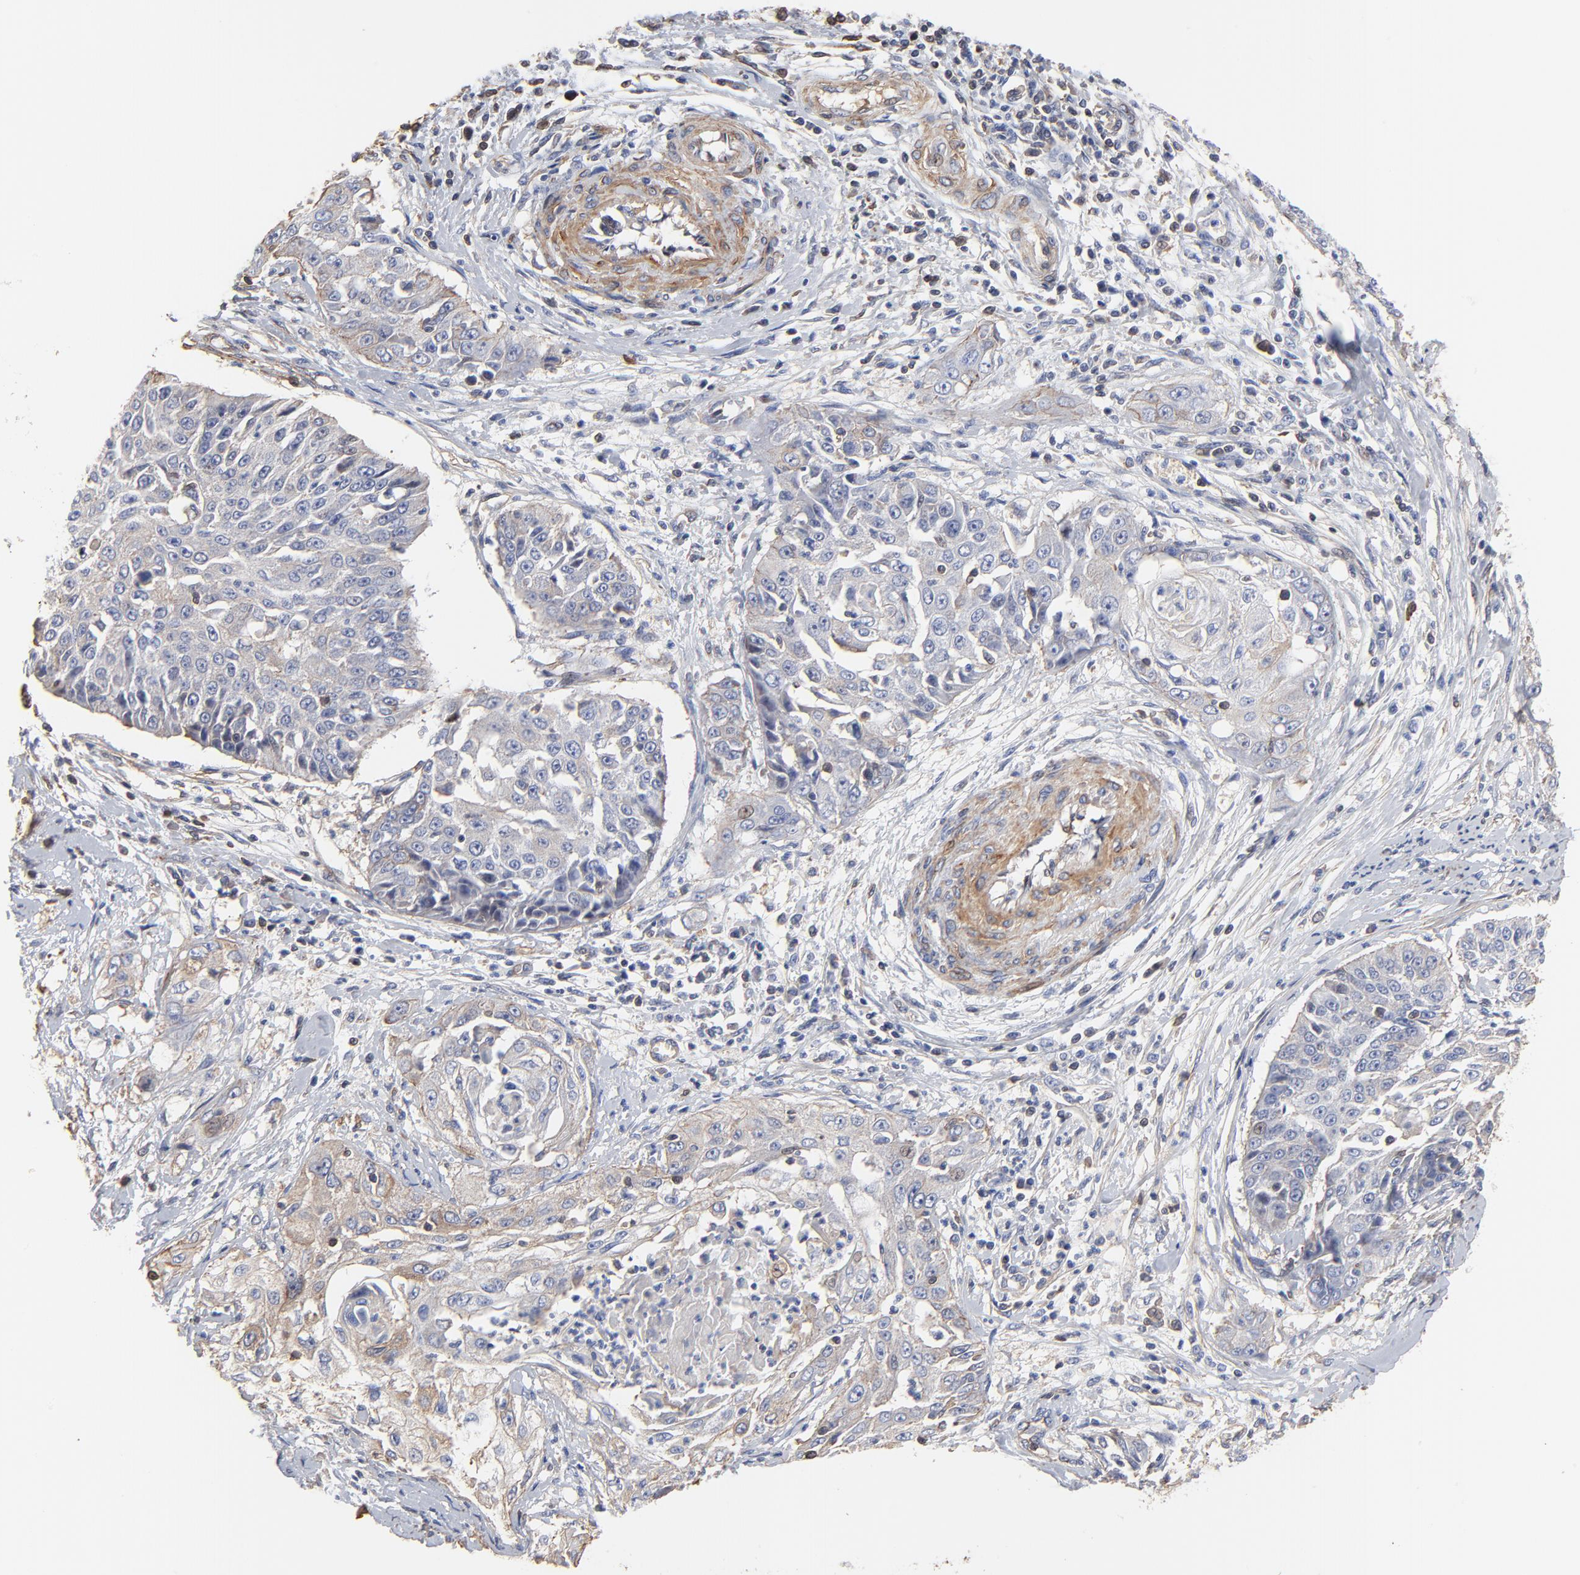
{"staining": {"intensity": "weak", "quantity": "<25%", "location": "cytoplasmic/membranous"}, "tissue": "cervical cancer", "cell_type": "Tumor cells", "image_type": "cancer", "snomed": [{"axis": "morphology", "description": "Squamous cell carcinoma, NOS"}, {"axis": "topography", "description": "Cervix"}], "caption": "This micrograph is of cervical cancer (squamous cell carcinoma) stained with immunohistochemistry to label a protein in brown with the nuclei are counter-stained blue. There is no expression in tumor cells.", "gene": "ACTA2", "patient": {"sex": "female", "age": 64}}